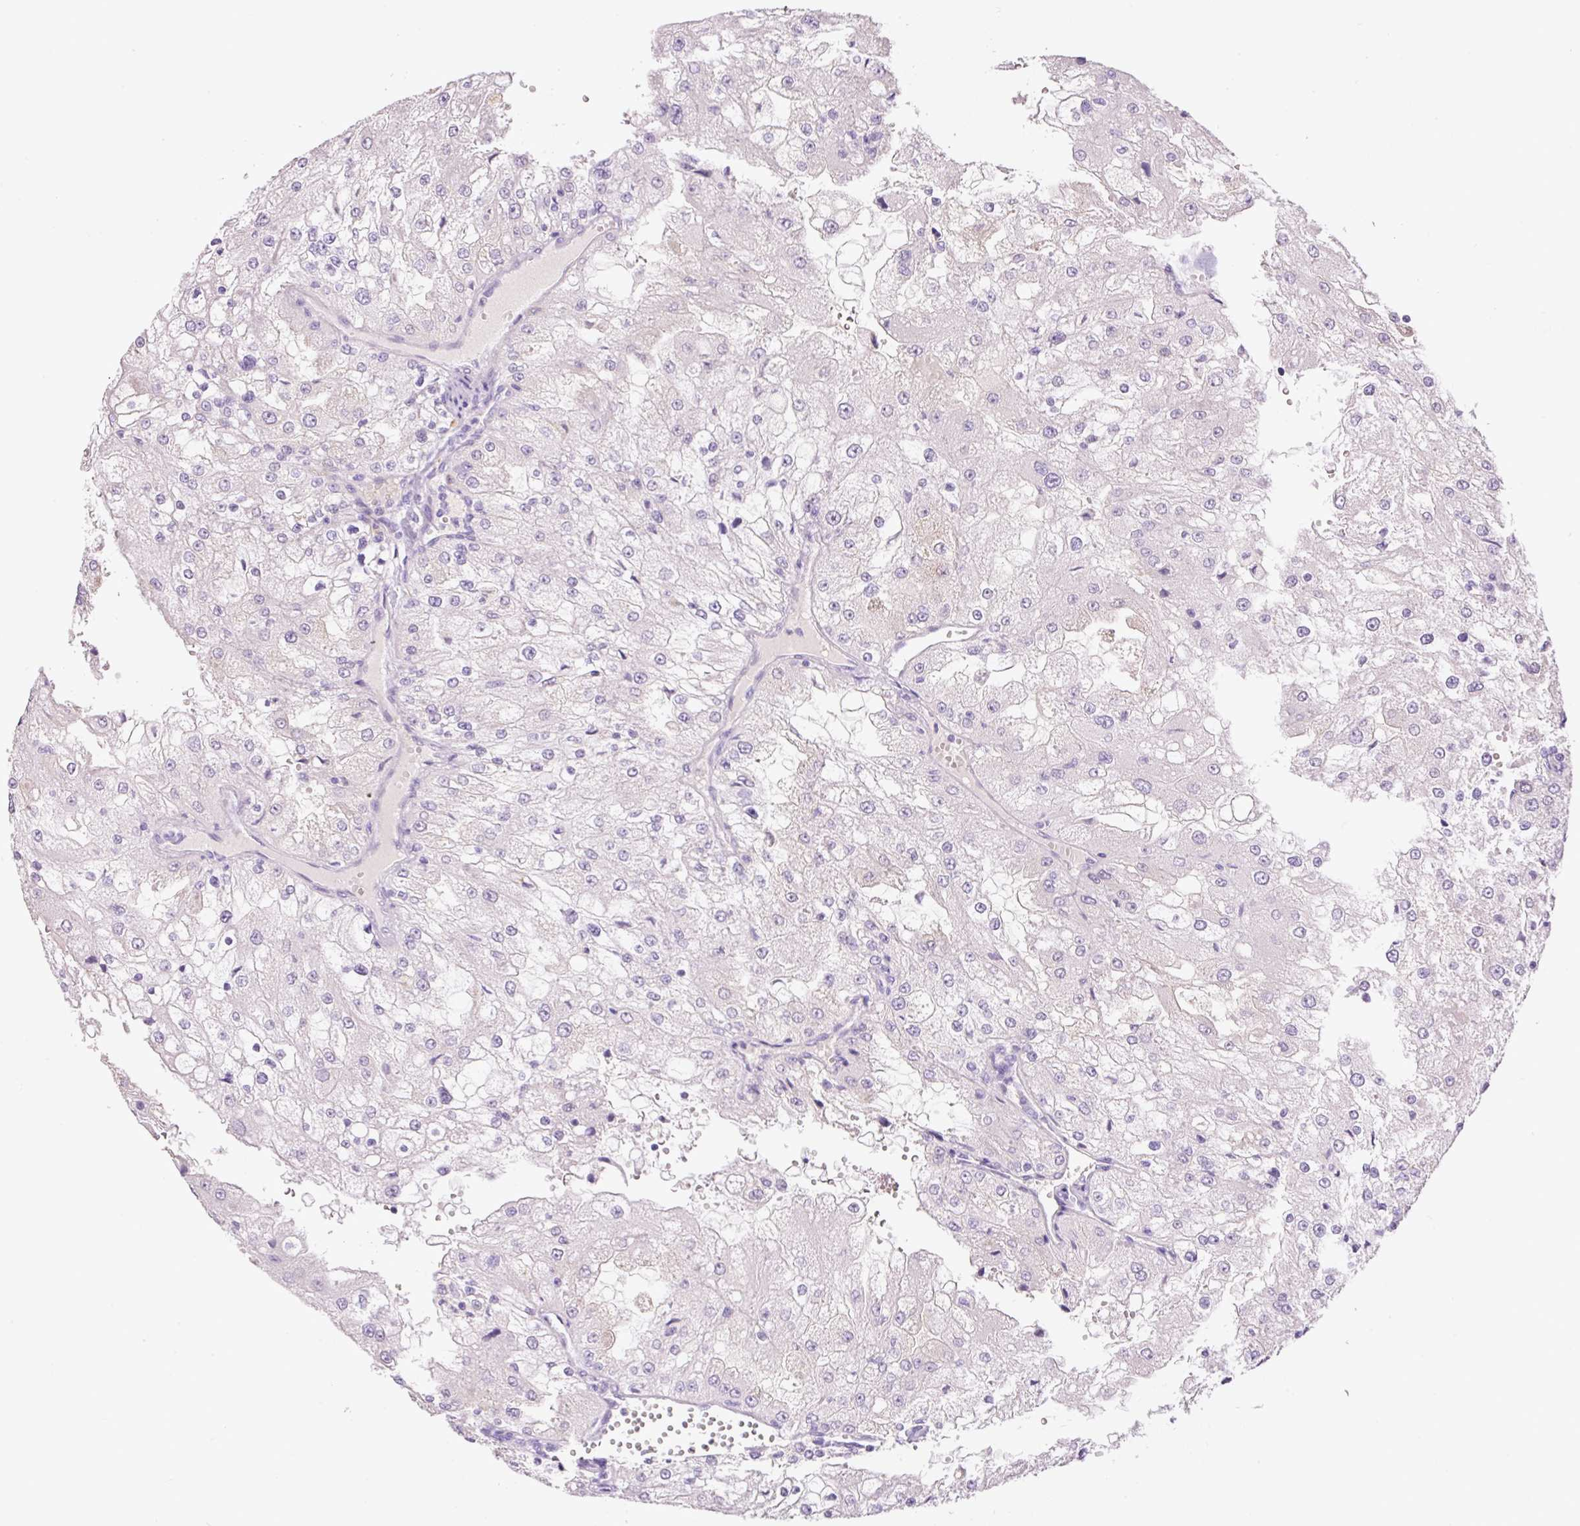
{"staining": {"intensity": "negative", "quantity": "none", "location": "none"}, "tissue": "renal cancer", "cell_type": "Tumor cells", "image_type": "cancer", "snomed": [{"axis": "morphology", "description": "Adenocarcinoma, NOS"}, {"axis": "topography", "description": "Kidney"}], "caption": "This is a image of IHC staining of renal adenocarcinoma, which shows no expression in tumor cells.", "gene": "HABP4", "patient": {"sex": "female", "age": 74}}